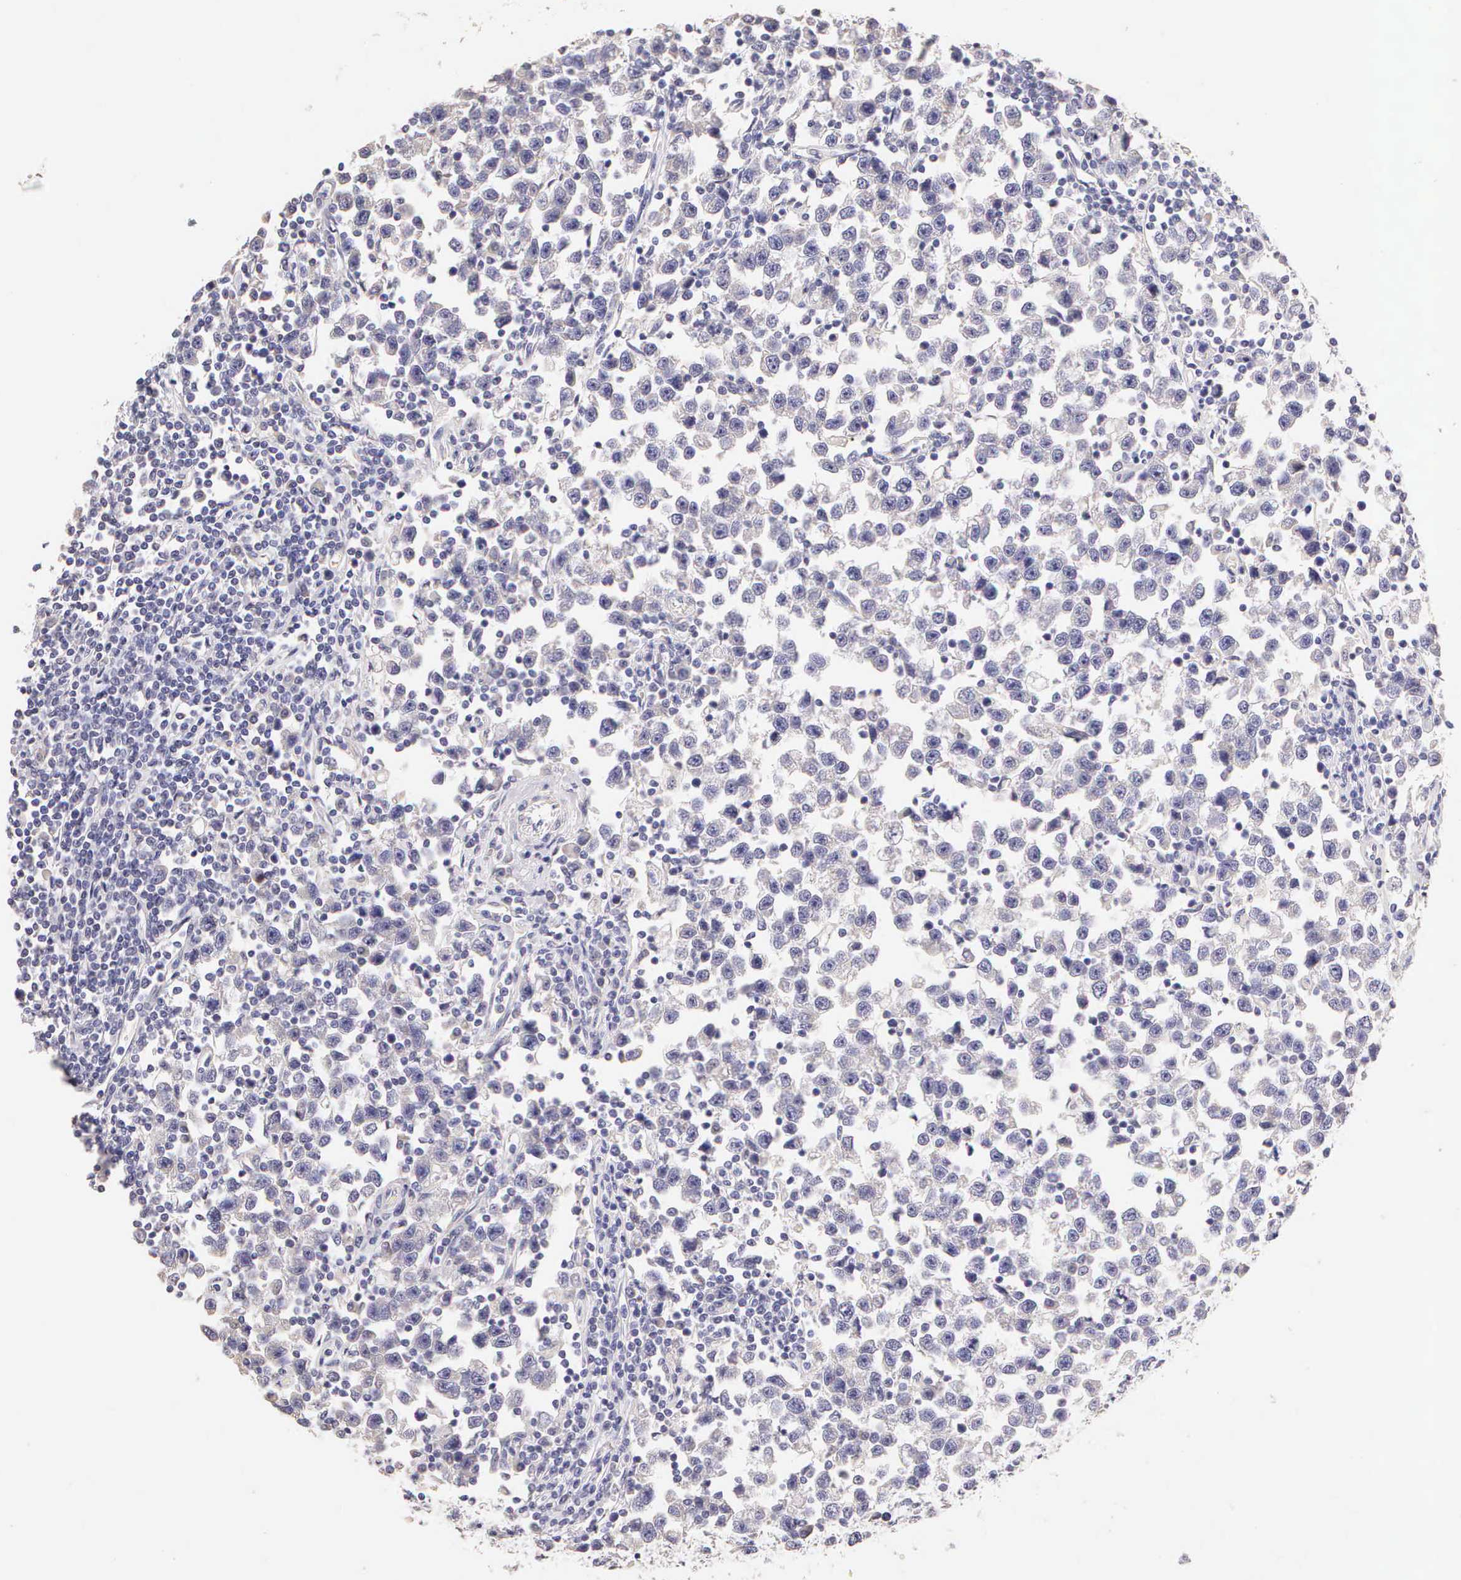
{"staining": {"intensity": "negative", "quantity": "none", "location": "none"}, "tissue": "testis cancer", "cell_type": "Tumor cells", "image_type": "cancer", "snomed": [{"axis": "morphology", "description": "Seminoma, NOS"}, {"axis": "topography", "description": "Testis"}], "caption": "This histopathology image is of testis cancer (seminoma) stained with immunohistochemistry to label a protein in brown with the nuclei are counter-stained blue. There is no staining in tumor cells.", "gene": "ESR1", "patient": {"sex": "male", "age": 43}}